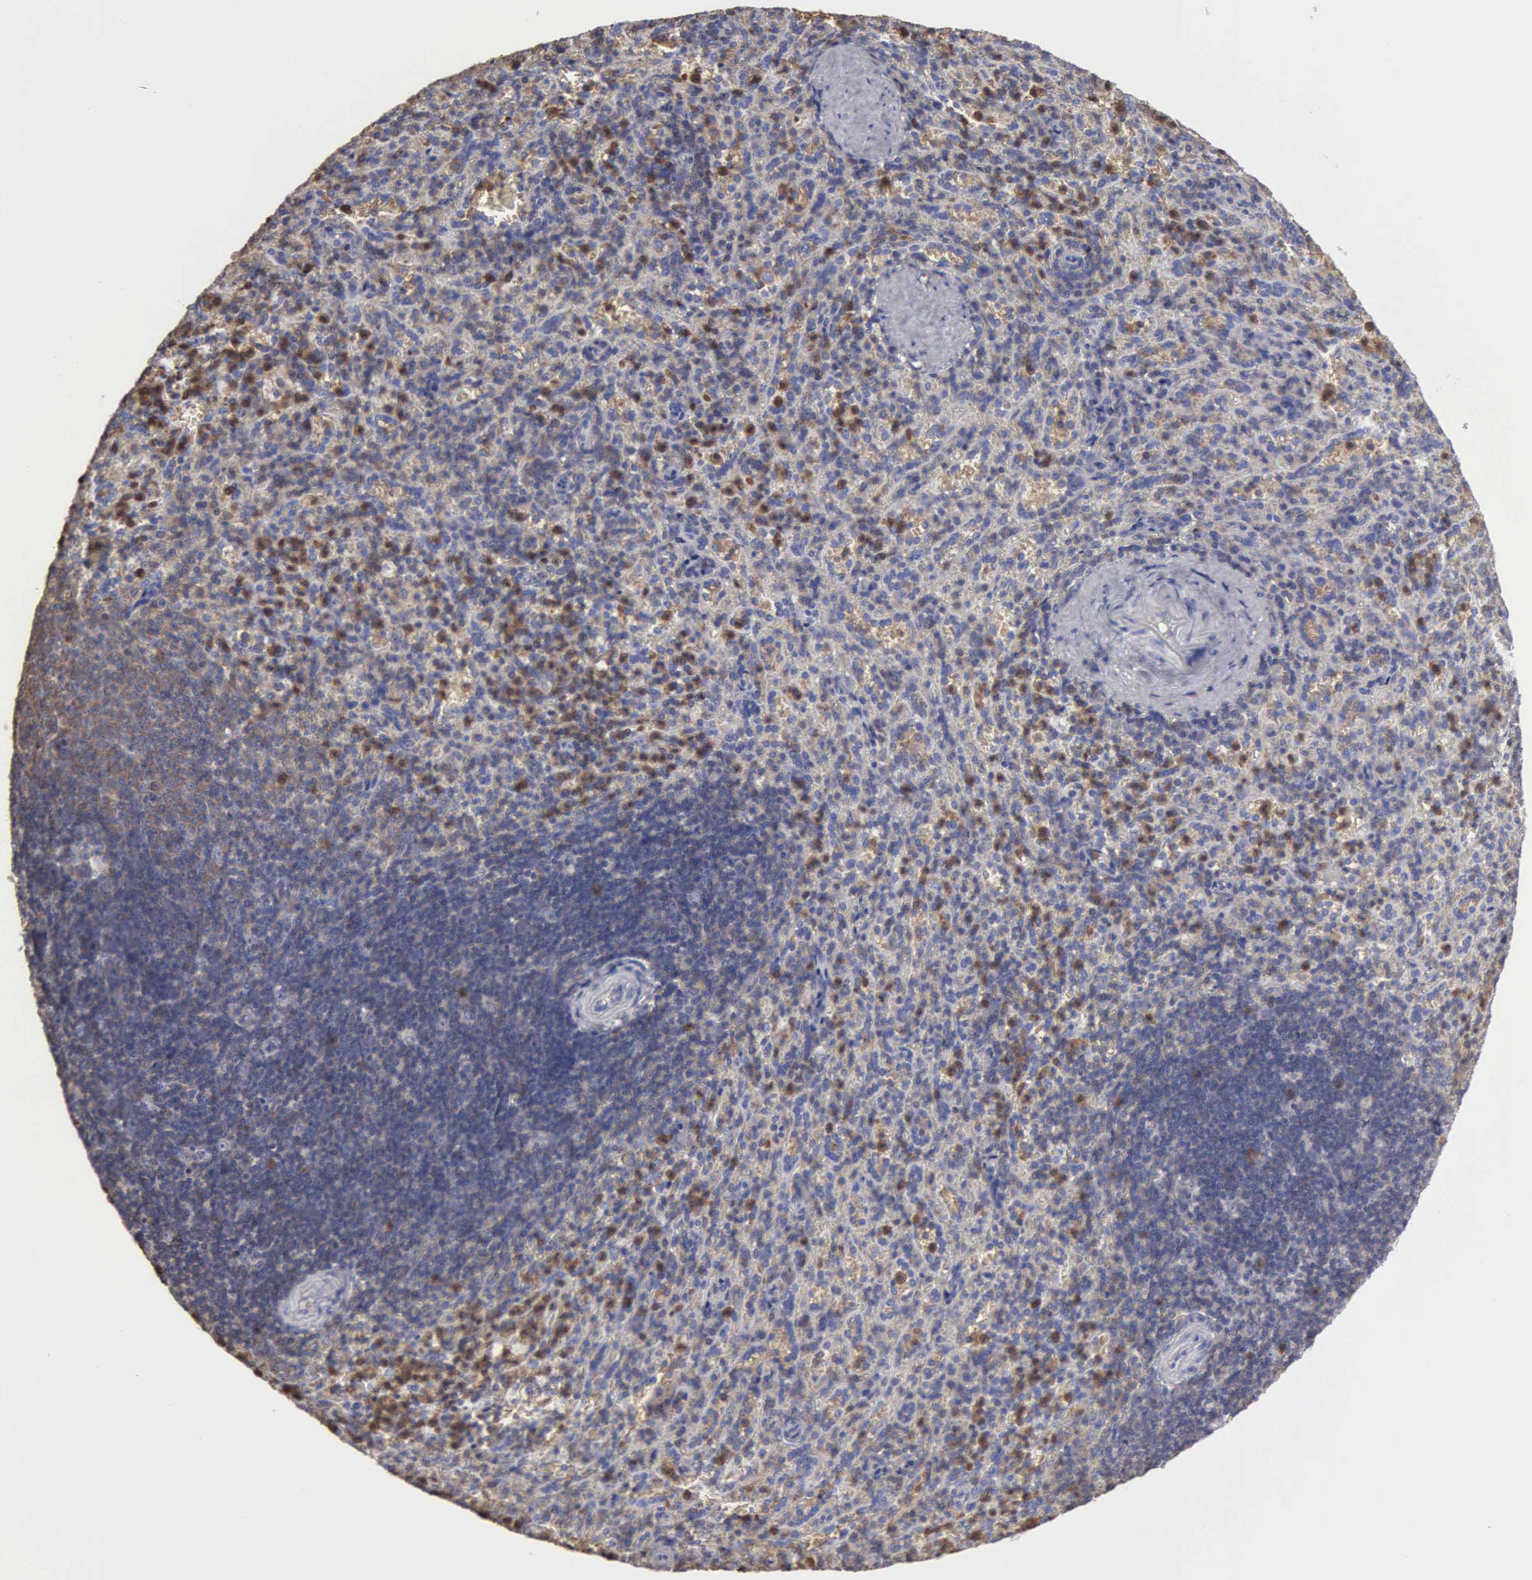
{"staining": {"intensity": "moderate", "quantity": "25%-75%", "location": "cytoplasmic/membranous"}, "tissue": "spleen", "cell_type": "Cells in red pulp", "image_type": "normal", "snomed": [{"axis": "morphology", "description": "Normal tissue, NOS"}, {"axis": "topography", "description": "Spleen"}], "caption": "High-power microscopy captured an IHC micrograph of benign spleen, revealing moderate cytoplasmic/membranous positivity in about 25%-75% of cells in red pulp.", "gene": "G6PD", "patient": {"sex": "female", "age": 21}}